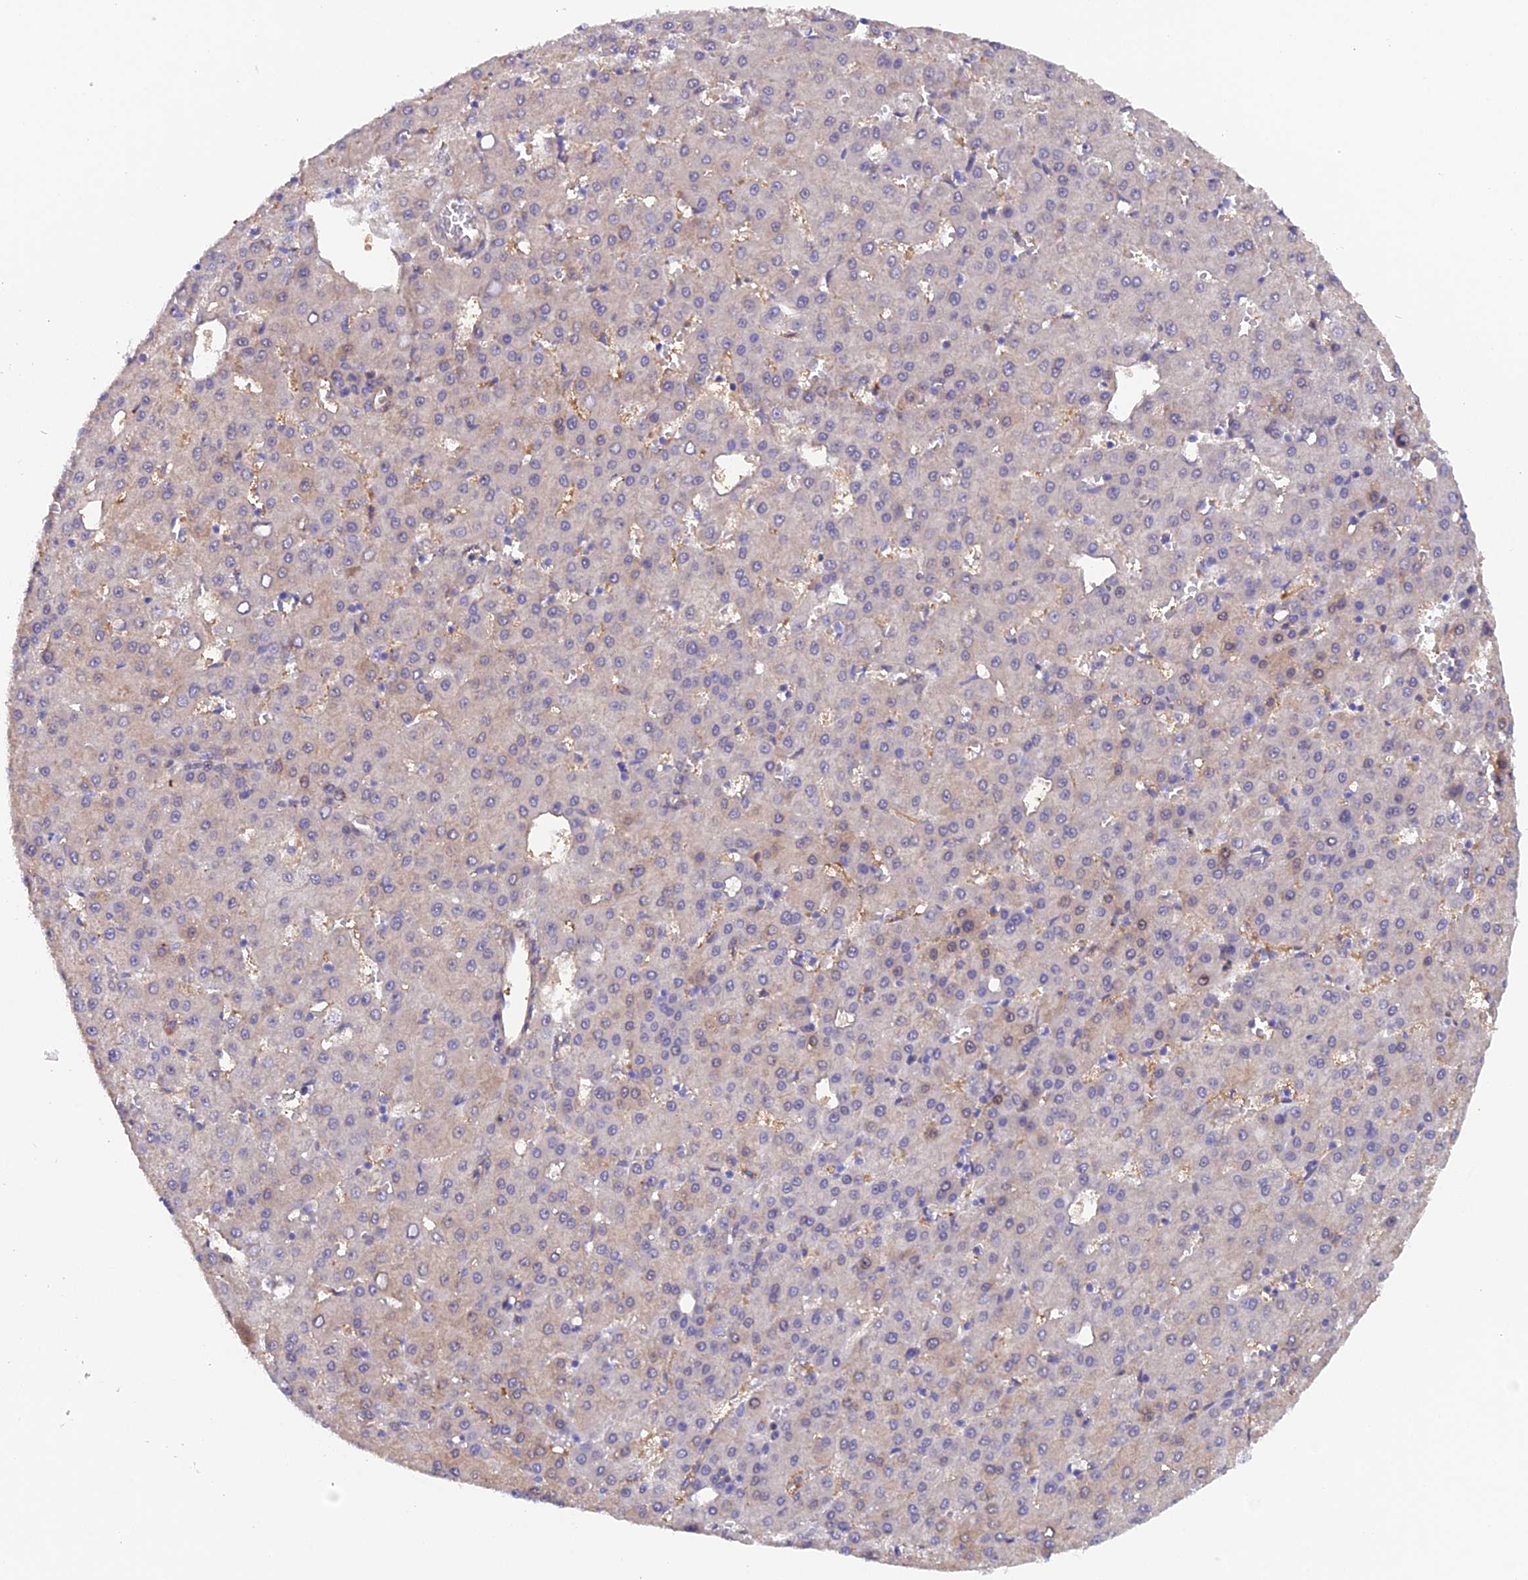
{"staining": {"intensity": "weak", "quantity": "<25%", "location": "cytoplasmic/membranous"}, "tissue": "liver cancer", "cell_type": "Tumor cells", "image_type": "cancer", "snomed": [{"axis": "morphology", "description": "Carcinoma, Hepatocellular, NOS"}, {"axis": "topography", "description": "Liver"}], "caption": "Liver cancer was stained to show a protein in brown. There is no significant positivity in tumor cells.", "gene": "FZR1", "patient": {"sex": "male", "age": 47}}